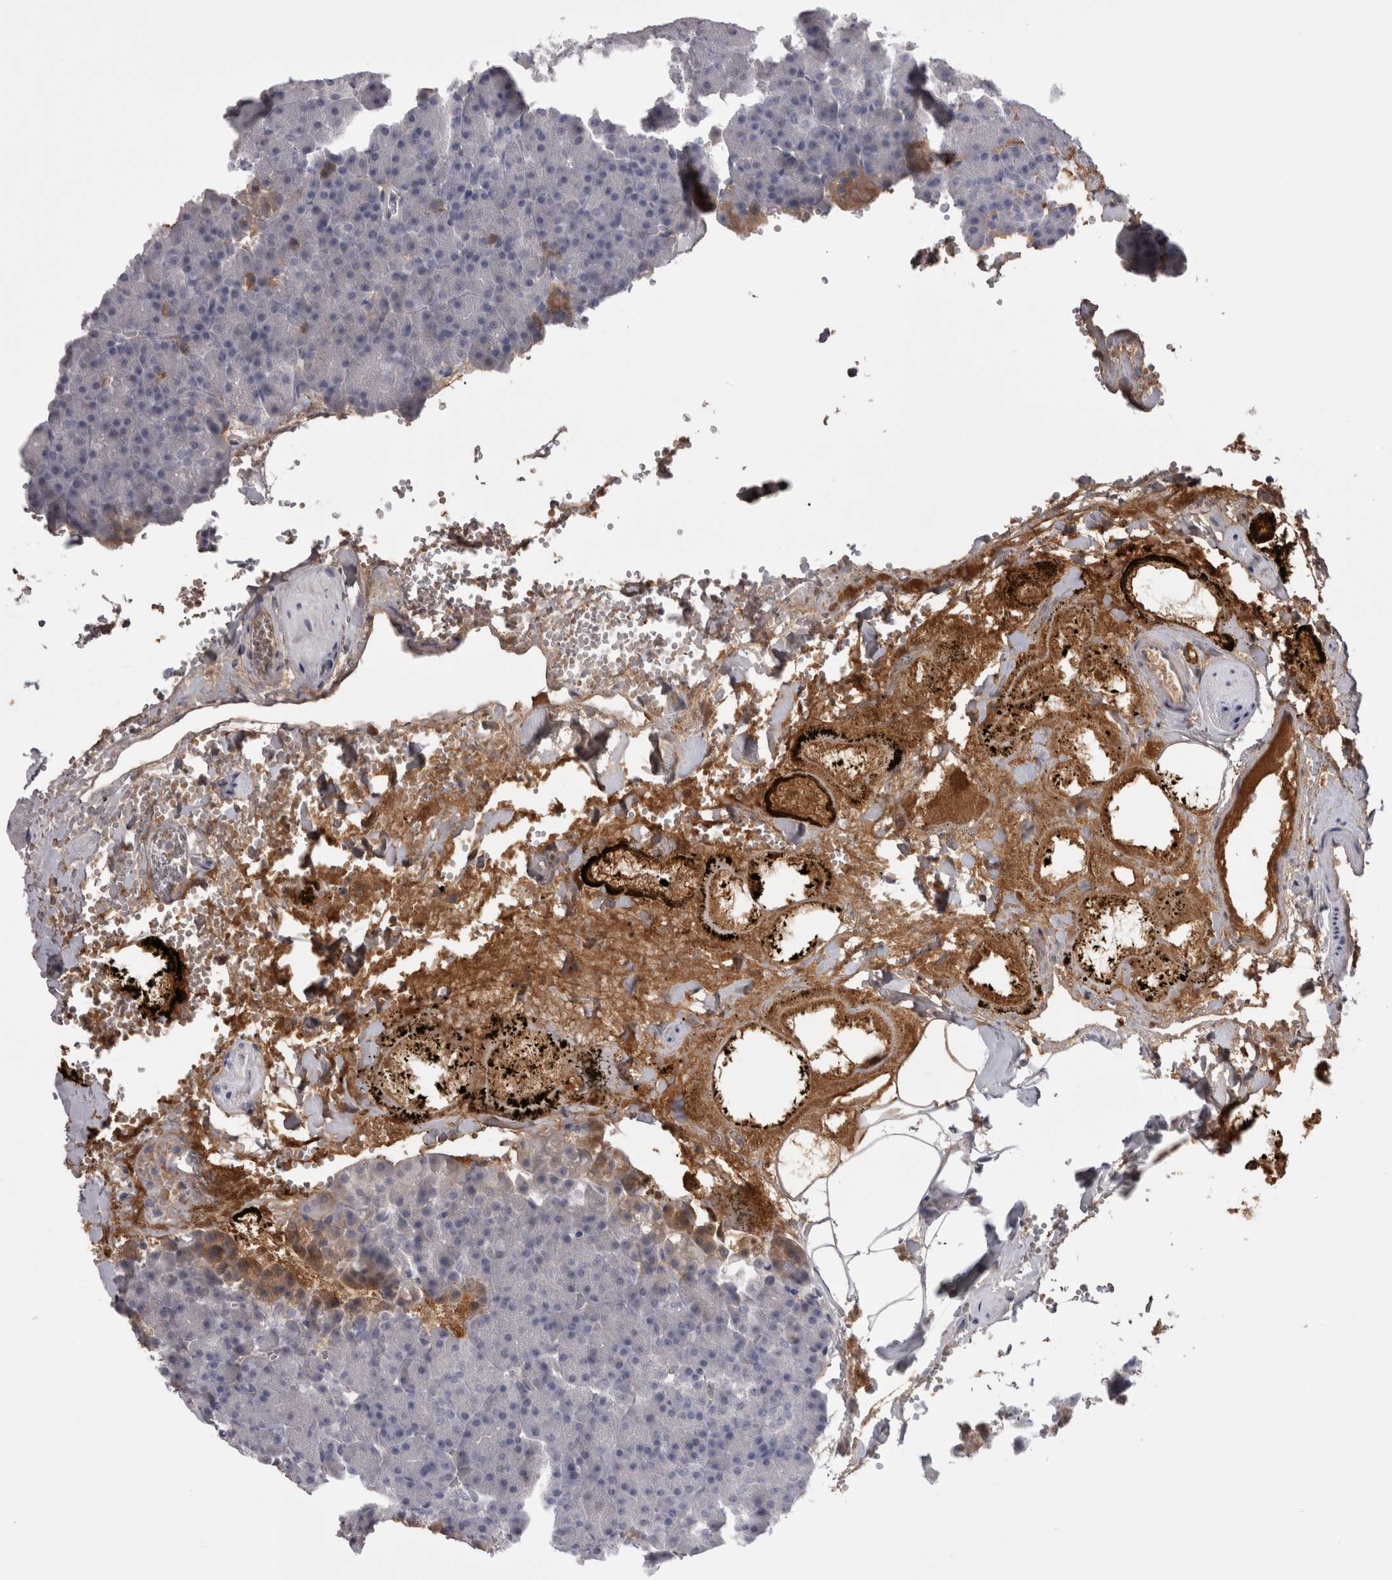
{"staining": {"intensity": "weak", "quantity": "<25%", "location": "cytoplasmic/membranous"}, "tissue": "pancreas", "cell_type": "Exocrine glandular cells", "image_type": "normal", "snomed": [{"axis": "morphology", "description": "Normal tissue, NOS"}, {"axis": "morphology", "description": "Carcinoid, malignant, NOS"}, {"axis": "topography", "description": "Pancreas"}], "caption": "DAB immunohistochemical staining of unremarkable human pancreas shows no significant expression in exocrine glandular cells.", "gene": "SAA4", "patient": {"sex": "female", "age": 35}}